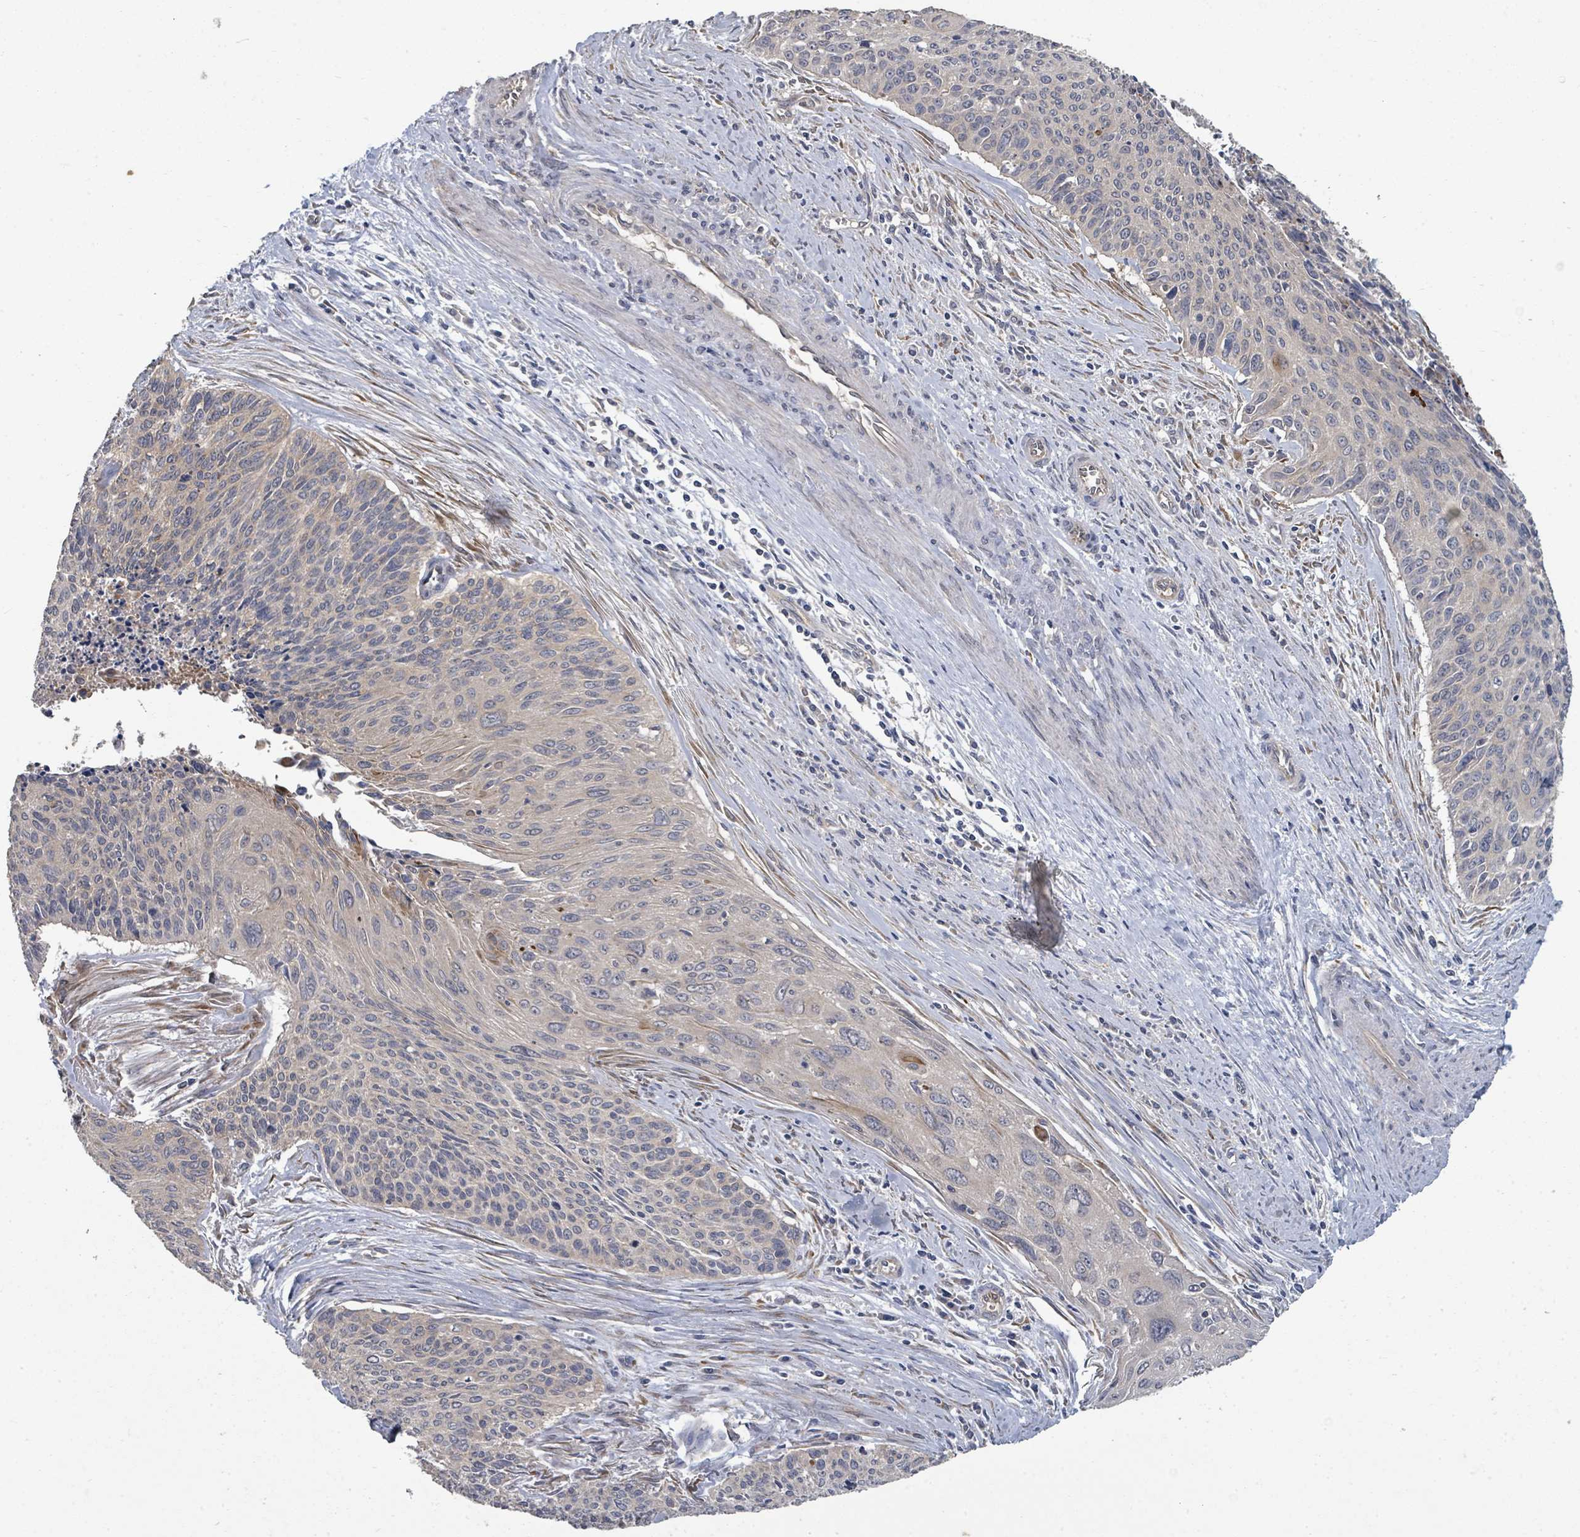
{"staining": {"intensity": "negative", "quantity": "none", "location": "none"}, "tissue": "cervical cancer", "cell_type": "Tumor cells", "image_type": "cancer", "snomed": [{"axis": "morphology", "description": "Squamous cell carcinoma, NOS"}, {"axis": "topography", "description": "Cervix"}], "caption": "IHC image of human cervical squamous cell carcinoma stained for a protein (brown), which shows no positivity in tumor cells.", "gene": "SLC9A7", "patient": {"sex": "female", "age": 55}}